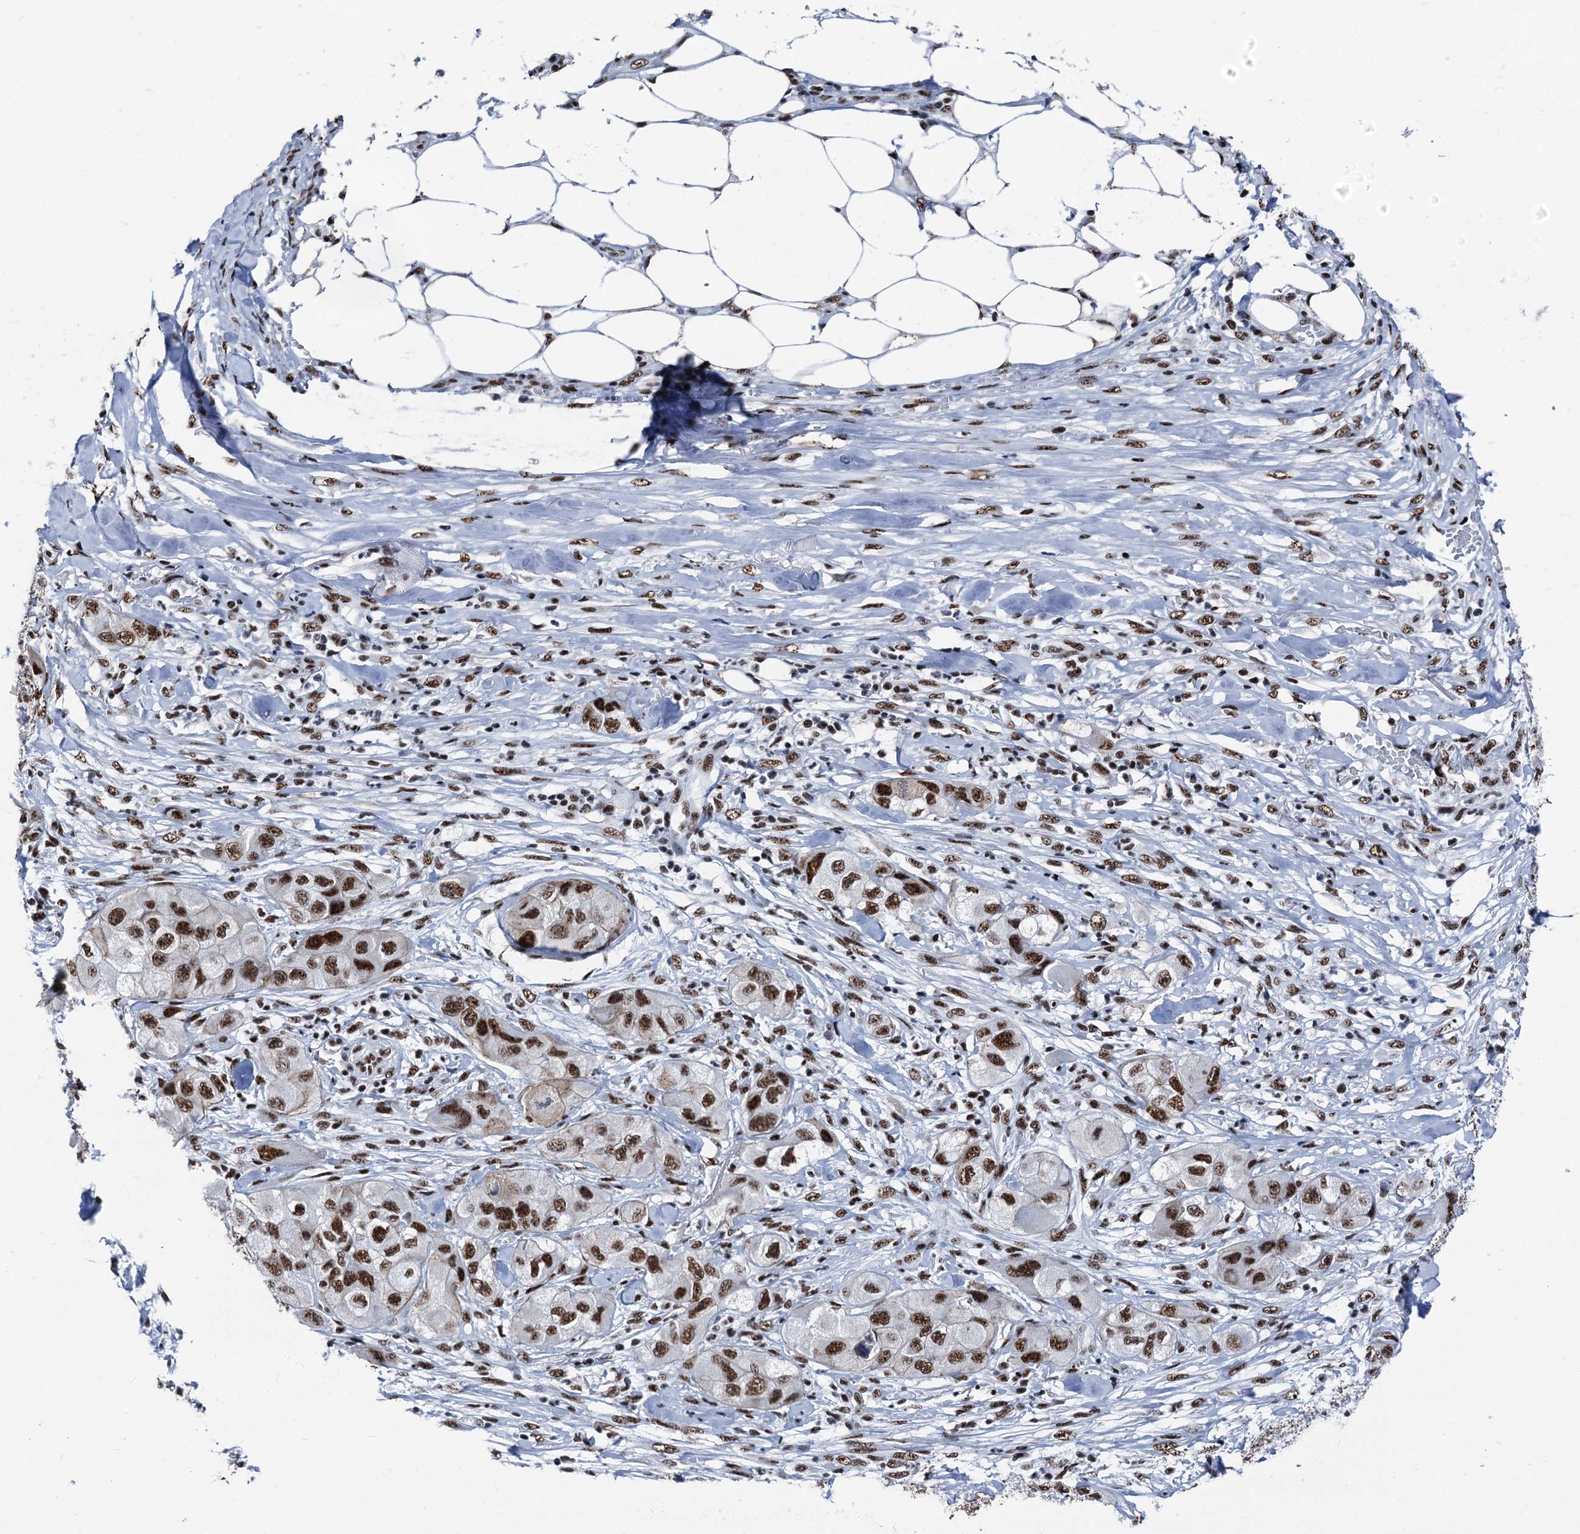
{"staining": {"intensity": "strong", "quantity": ">75%", "location": "nuclear"}, "tissue": "skin cancer", "cell_type": "Tumor cells", "image_type": "cancer", "snomed": [{"axis": "morphology", "description": "Squamous cell carcinoma, NOS"}, {"axis": "topography", "description": "Skin"}, {"axis": "topography", "description": "Subcutis"}], "caption": "Protein expression analysis of human skin squamous cell carcinoma reveals strong nuclear positivity in about >75% of tumor cells.", "gene": "DDX23", "patient": {"sex": "male", "age": 73}}